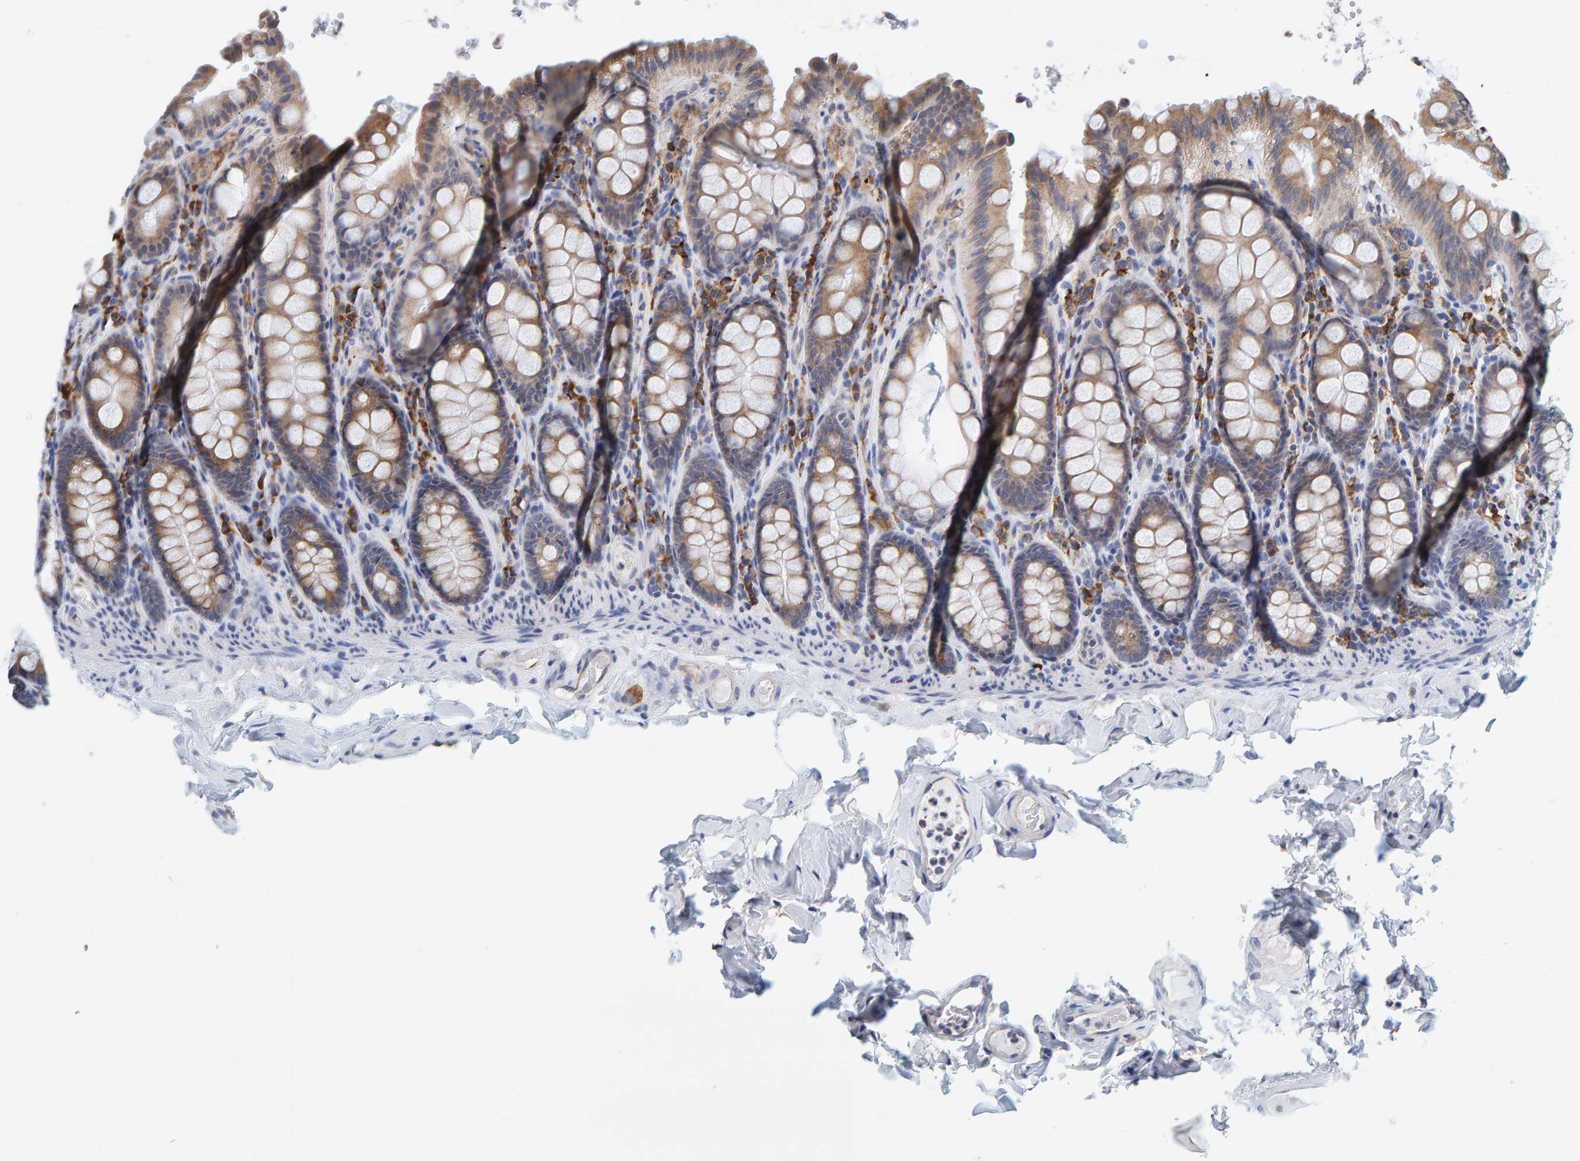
{"staining": {"intensity": "negative", "quantity": "none", "location": "none"}, "tissue": "colon", "cell_type": "Endothelial cells", "image_type": "normal", "snomed": [{"axis": "morphology", "description": "Normal tissue, NOS"}, {"axis": "topography", "description": "Colon"}, {"axis": "topography", "description": "Peripheral nerve tissue"}], "caption": "High magnification brightfield microscopy of unremarkable colon stained with DAB (brown) and counterstained with hematoxylin (blue): endothelial cells show no significant positivity. Nuclei are stained in blue.", "gene": "SGPL1", "patient": {"sex": "female", "age": 61}}